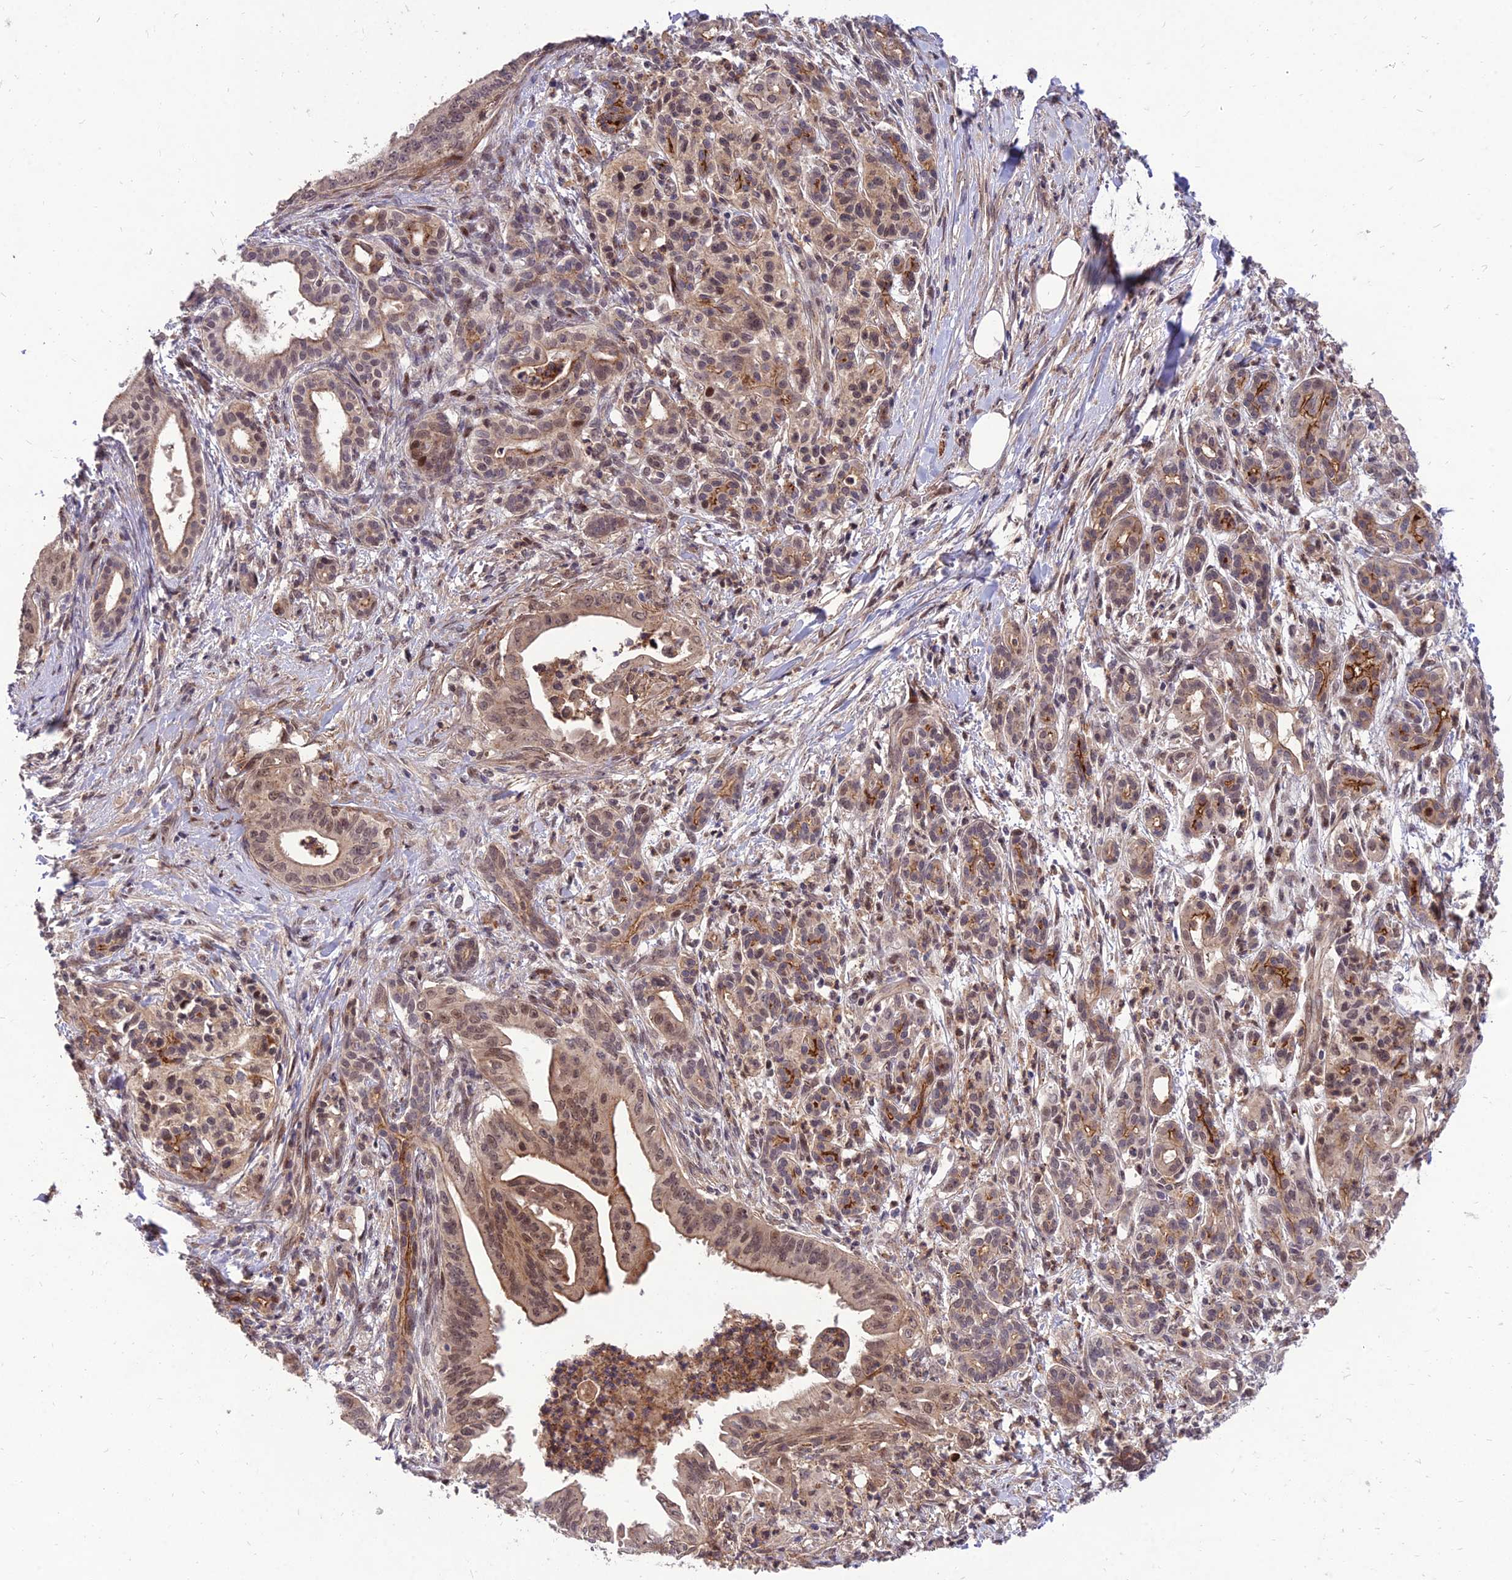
{"staining": {"intensity": "moderate", "quantity": ">75%", "location": "nuclear"}, "tissue": "pancreatic cancer", "cell_type": "Tumor cells", "image_type": "cancer", "snomed": [{"axis": "morphology", "description": "Adenocarcinoma, NOS"}, {"axis": "topography", "description": "Pancreas"}], "caption": "Pancreatic cancer stained for a protein shows moderate nuclear positivity in tumor cells.", "gene": "ZNF85", "patient": {"sex": "male", "age": 58}}